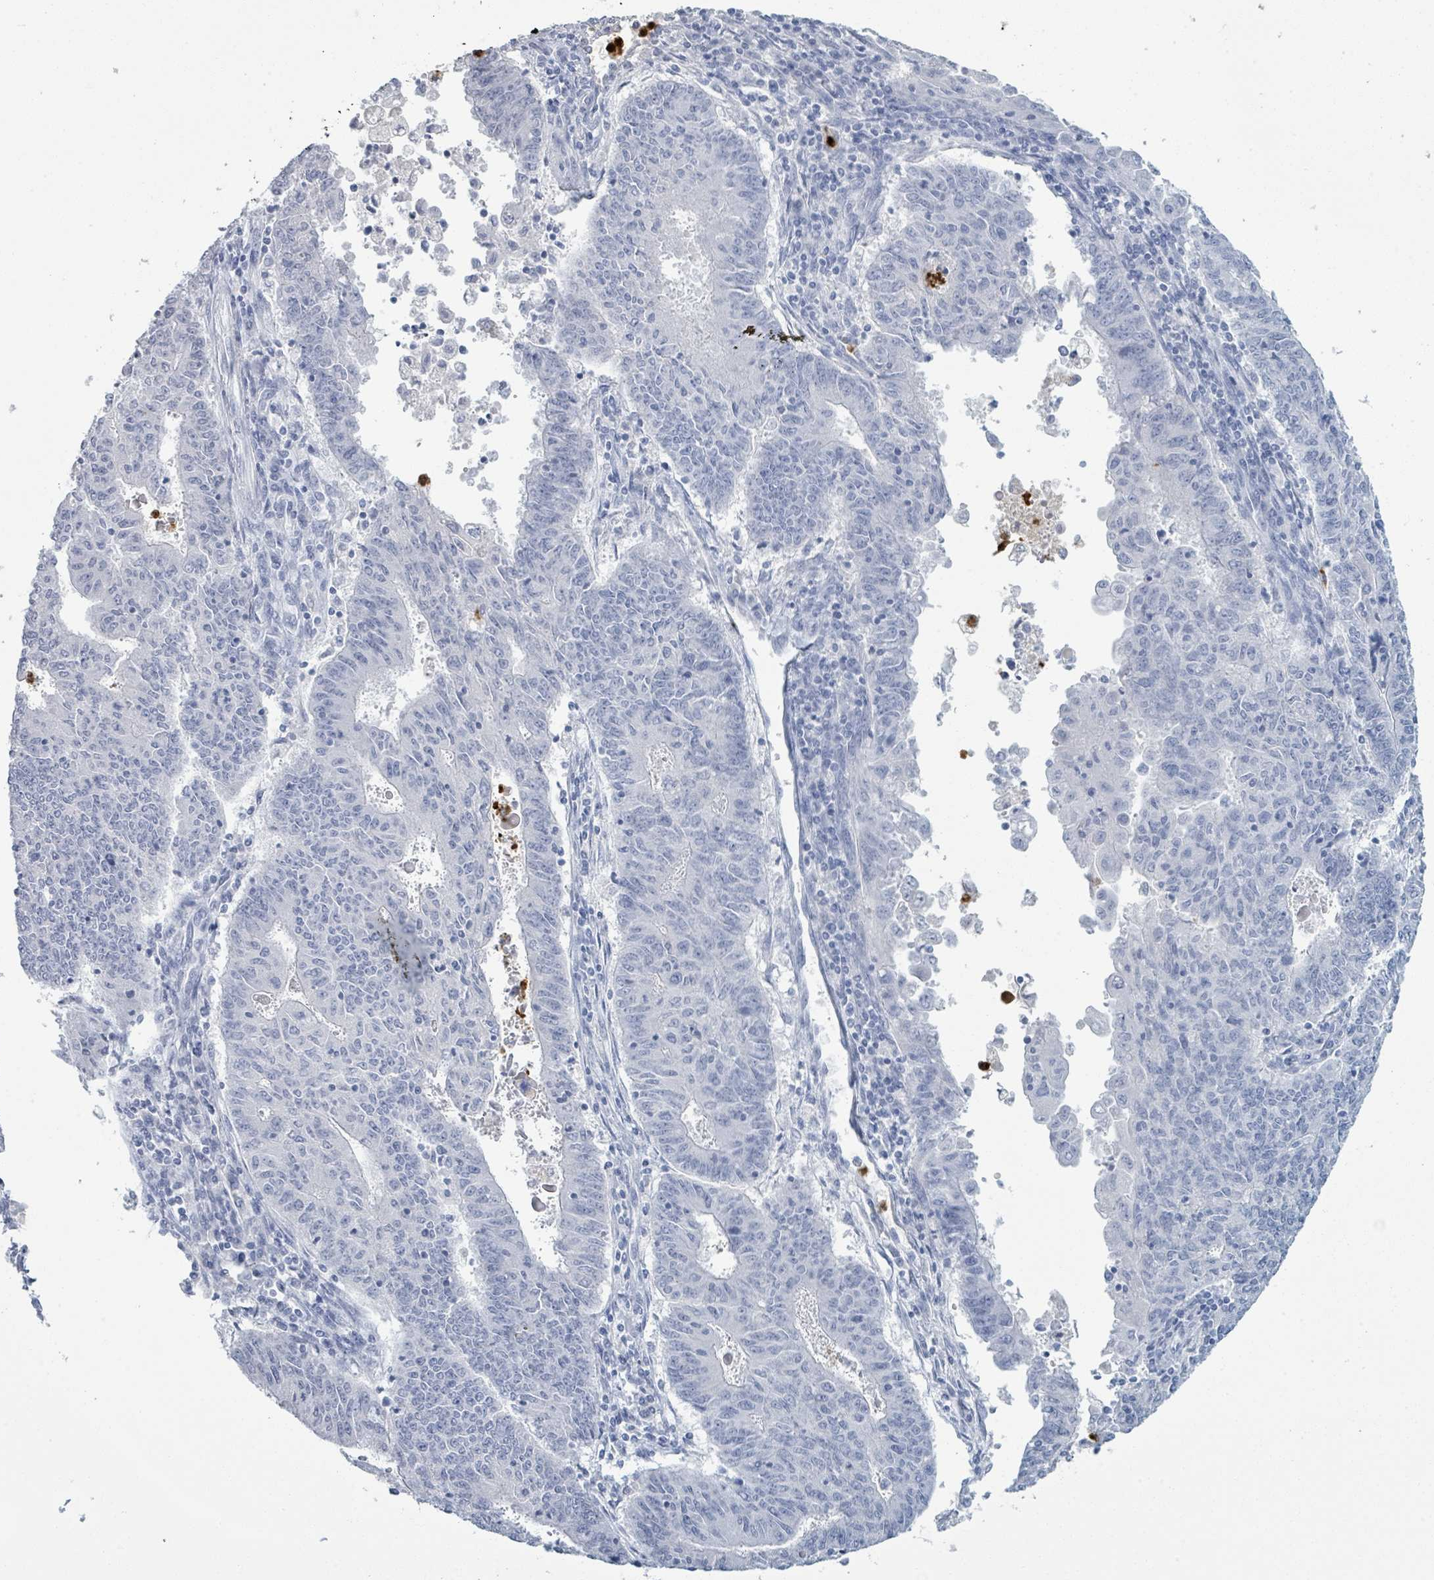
{"staining": {"intensity": "negative", "quantity": "none", "location": "none"}, "tissue": "endometrial cancer", "cell_type": "Tumor cells", "image_type": "cancer", "snomed": [{"axis": "morphology", "description": "Adenocarcinoma, NOS"}, {"axis": "topography", "description": "Endometrium"}], "caption": "The histopathology image shows no significant positivity in tumor cells of endometrial cancer.", "gene": "DEFA4", "patient": {"sex": "female", "age": 59}}